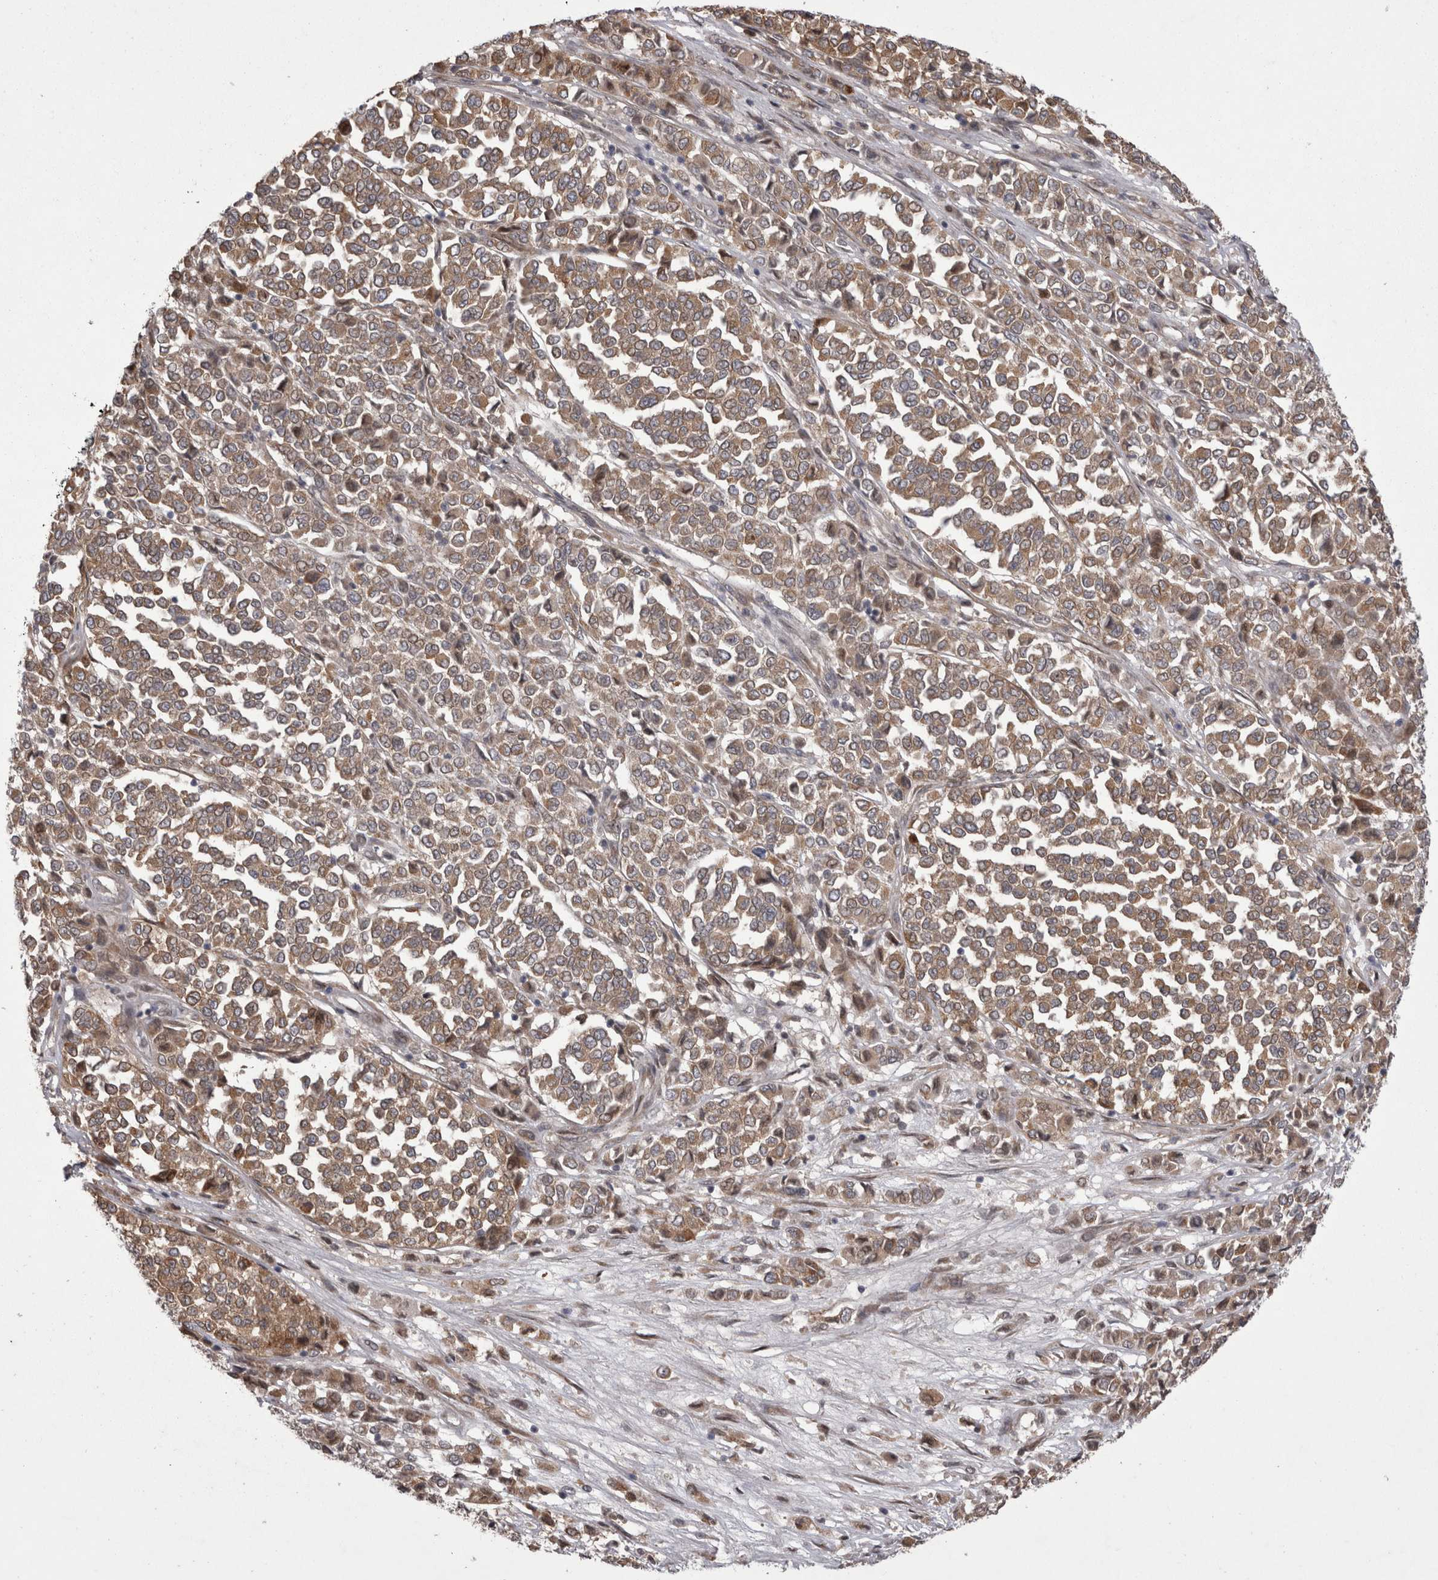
{"staining": {"intensity": "moderate", "quantity": ">75%", "location": "cytoplasmic/membranous"}, "tissue": "melanoma", "cell_type": "Tumor cells", "image_type": "cancer", "snomed": [{"axis": "morphology", "description": "Malignant melanoma, Metastatic site"}, {"axis": "topography", "description": "Pancreas"}], "caption": "About >75% of tumor cells in human malignant melanoma (metastatic site) demonstrate moderate cytoplasmic/membranous protein expression as visualized by brown immunohistochemical staining.", "gene": "NENF", "patient": {"sex": "female", "age": 30}}